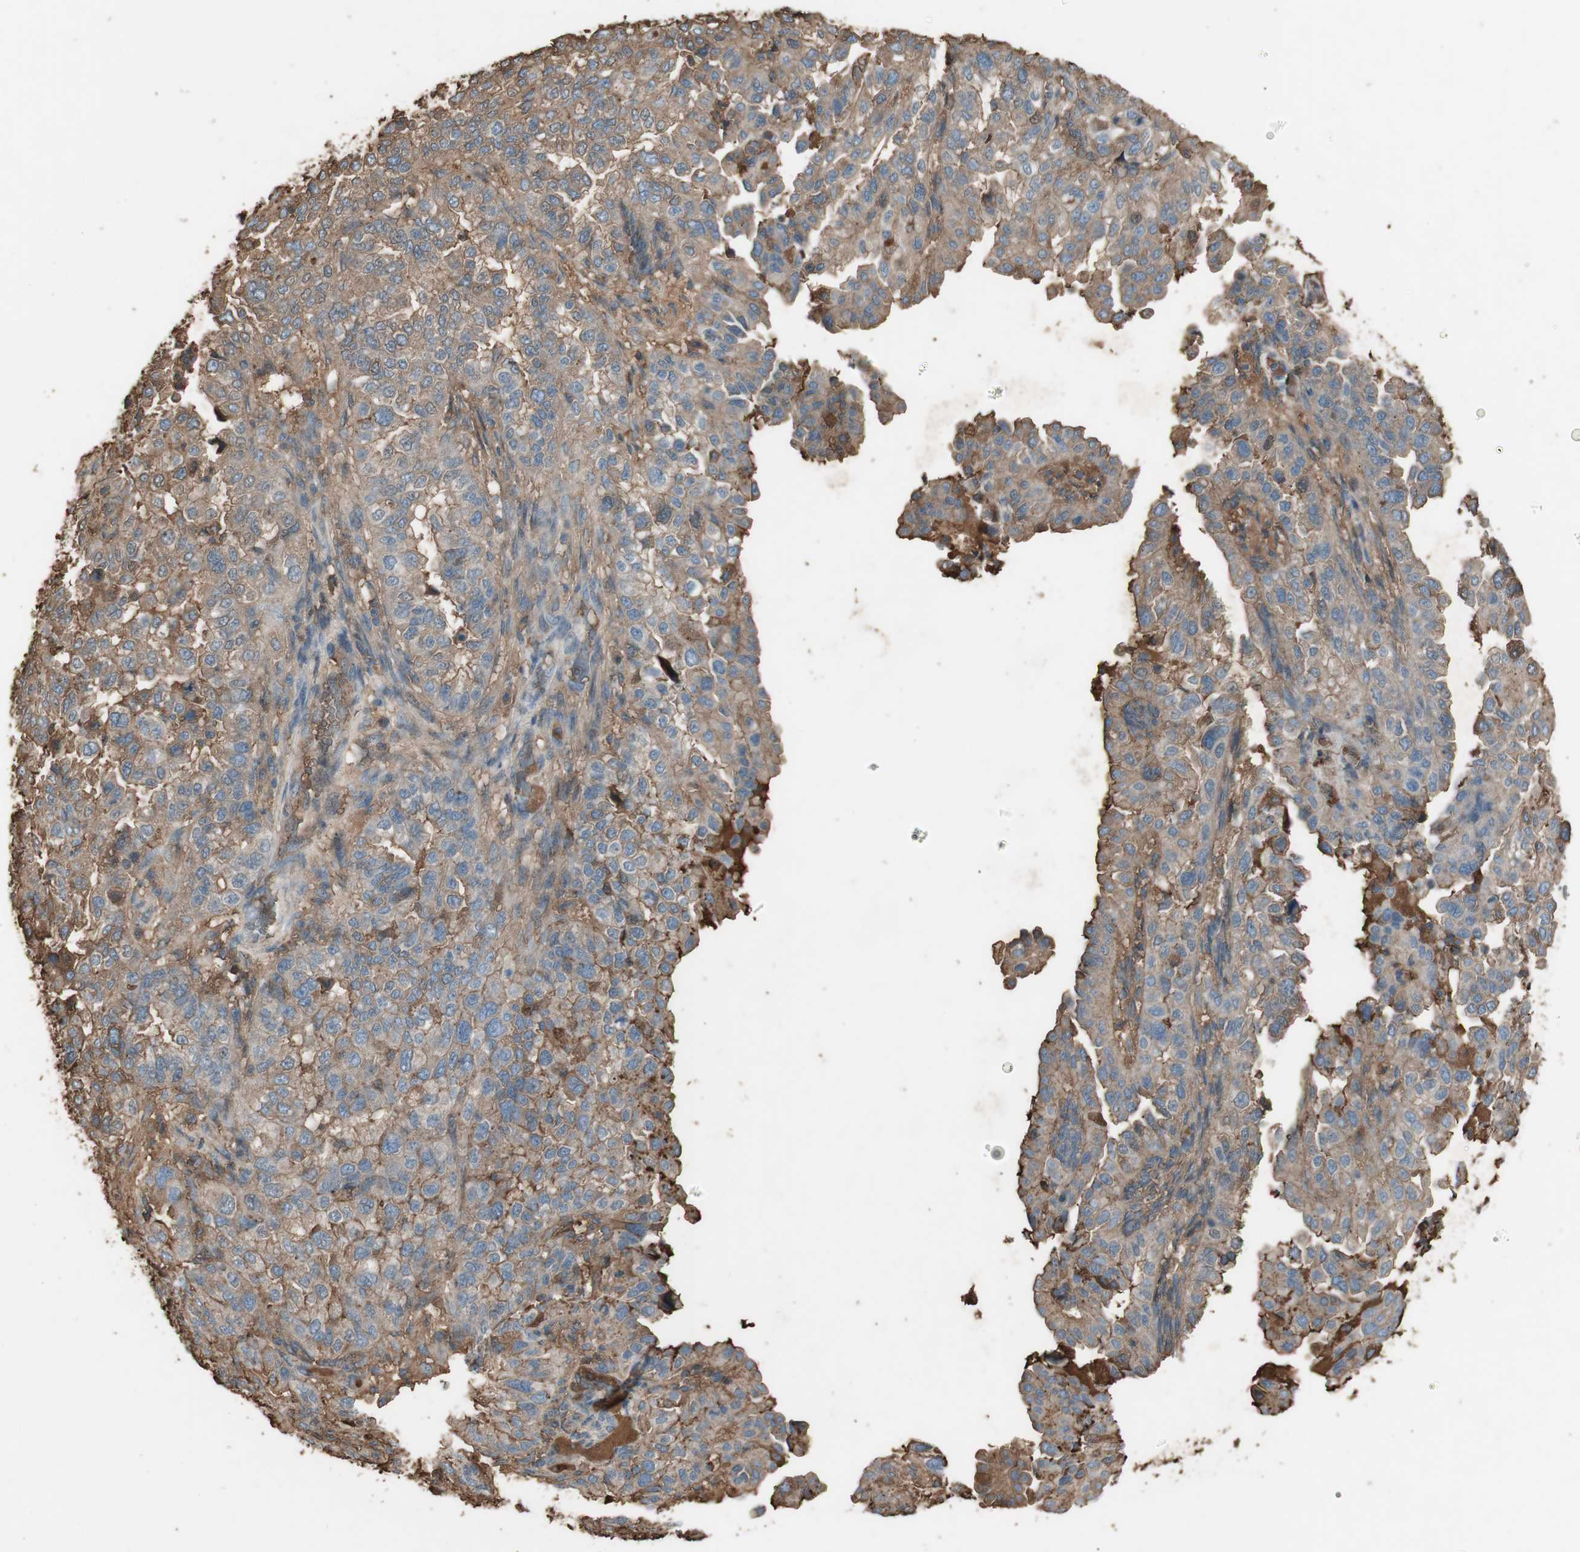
{"staining": {"intensity": "weak", "quantity": ">75%", "location": "cytoplasmic/membranous"}, "tissue": "endometrial cancer", "cell_type": "Tumor cells", "image_type": "cancer", "snomed": [{"axis": "morphology", "description": "Adenocarcinoma, NOS"}, {"axis": "topography", "description": "Endometrium"}], "caption": "Immunohistochemical staining of adenocarcinoma (endometrial) reveals weak cytoplasmic/membranous protein expression in approximately >75% of tumor cells.", "gene": "MMP14", "patient": {"sex": "female", "age": 85}}